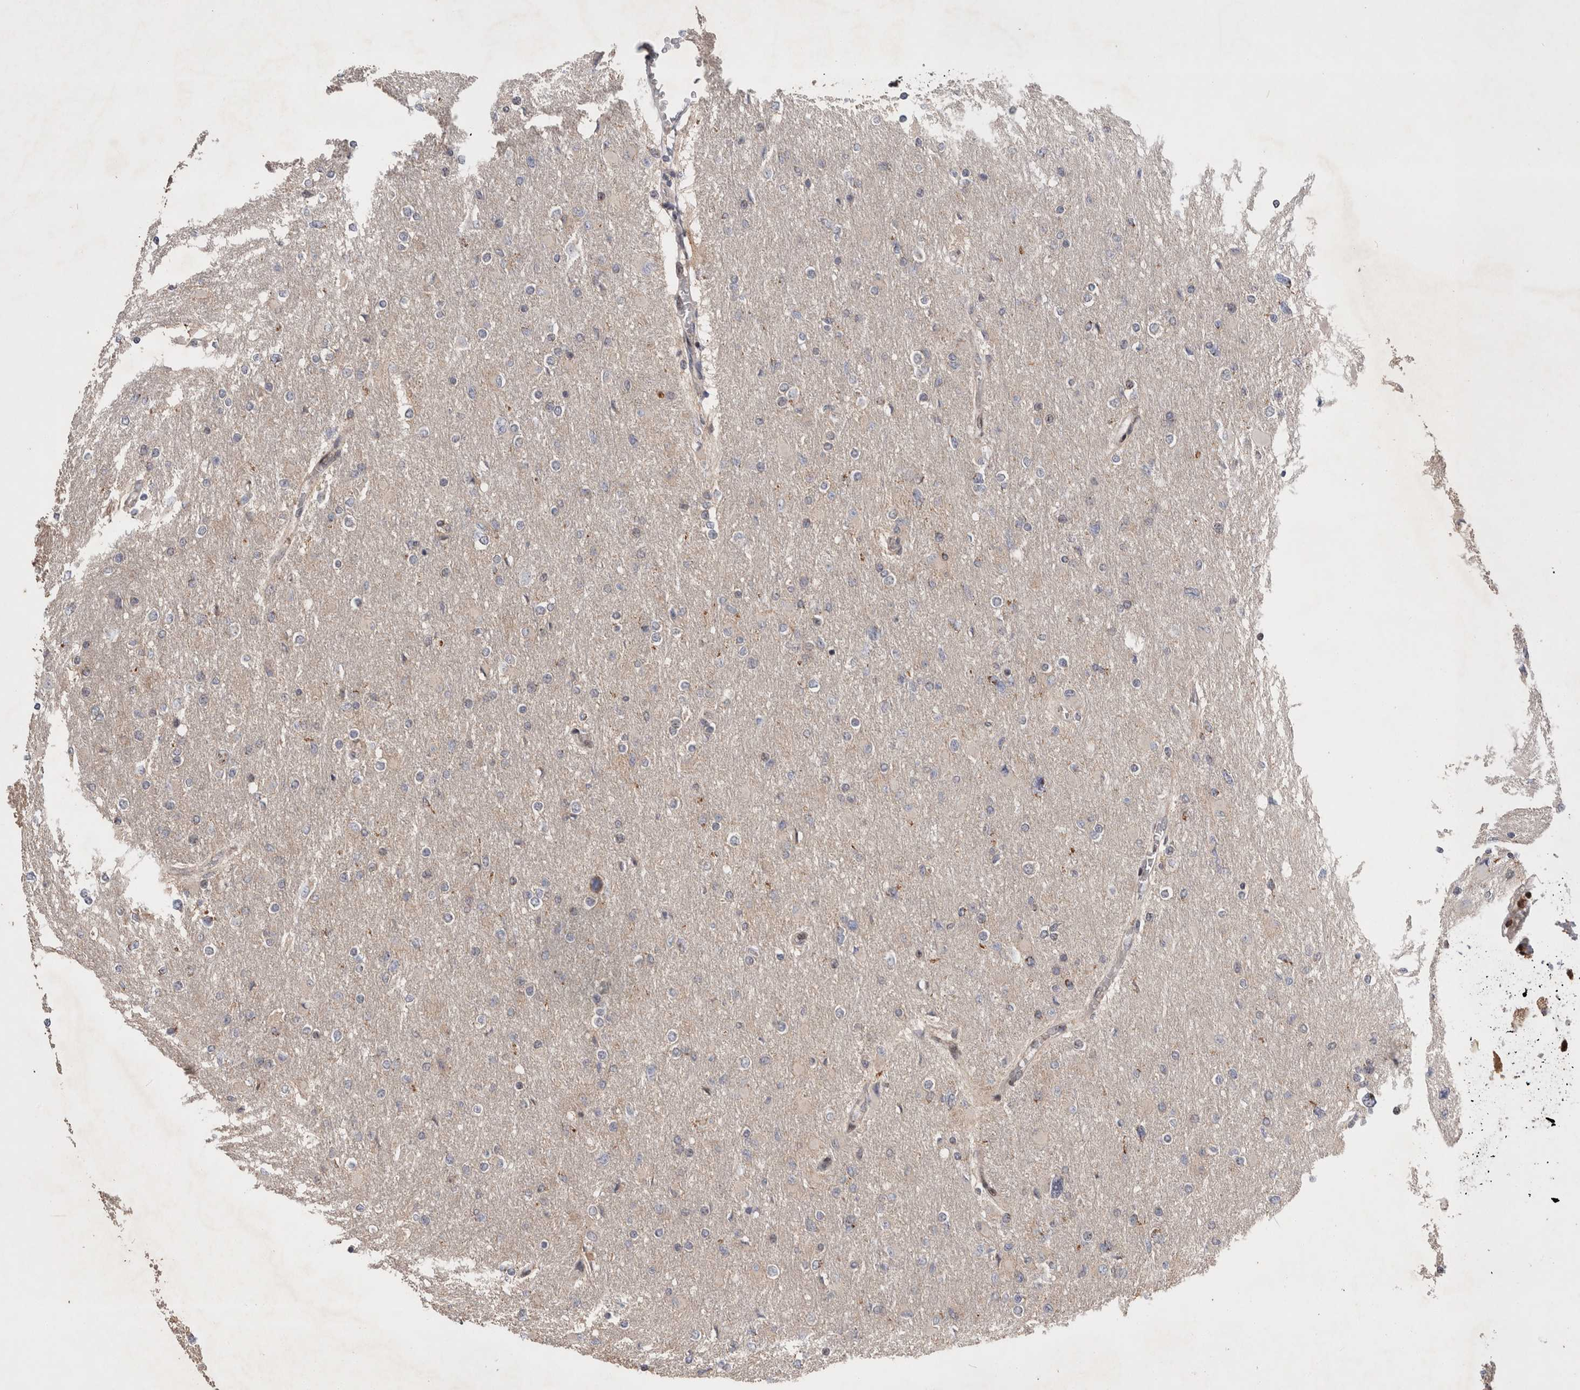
{"staining": {"intensity": "negative", "quantity": "none", "location": "none"}, "tissue": "glioma", "cell_type": "Tumor cells", "image_type": "cancer", "snomed": [{"axis": "morphology", "description": "Glioma, malignant, High grade"}, {"axis": "topography", "description": "Cerebral cortex"}], "caption": "This is a image of immunohistochemistry (IHC) staining of high-grade glioma (malignant), which shows no staining in tumor cells.", "gene": "MRPL37", "patient": {"sex": "female", "age": 36}}